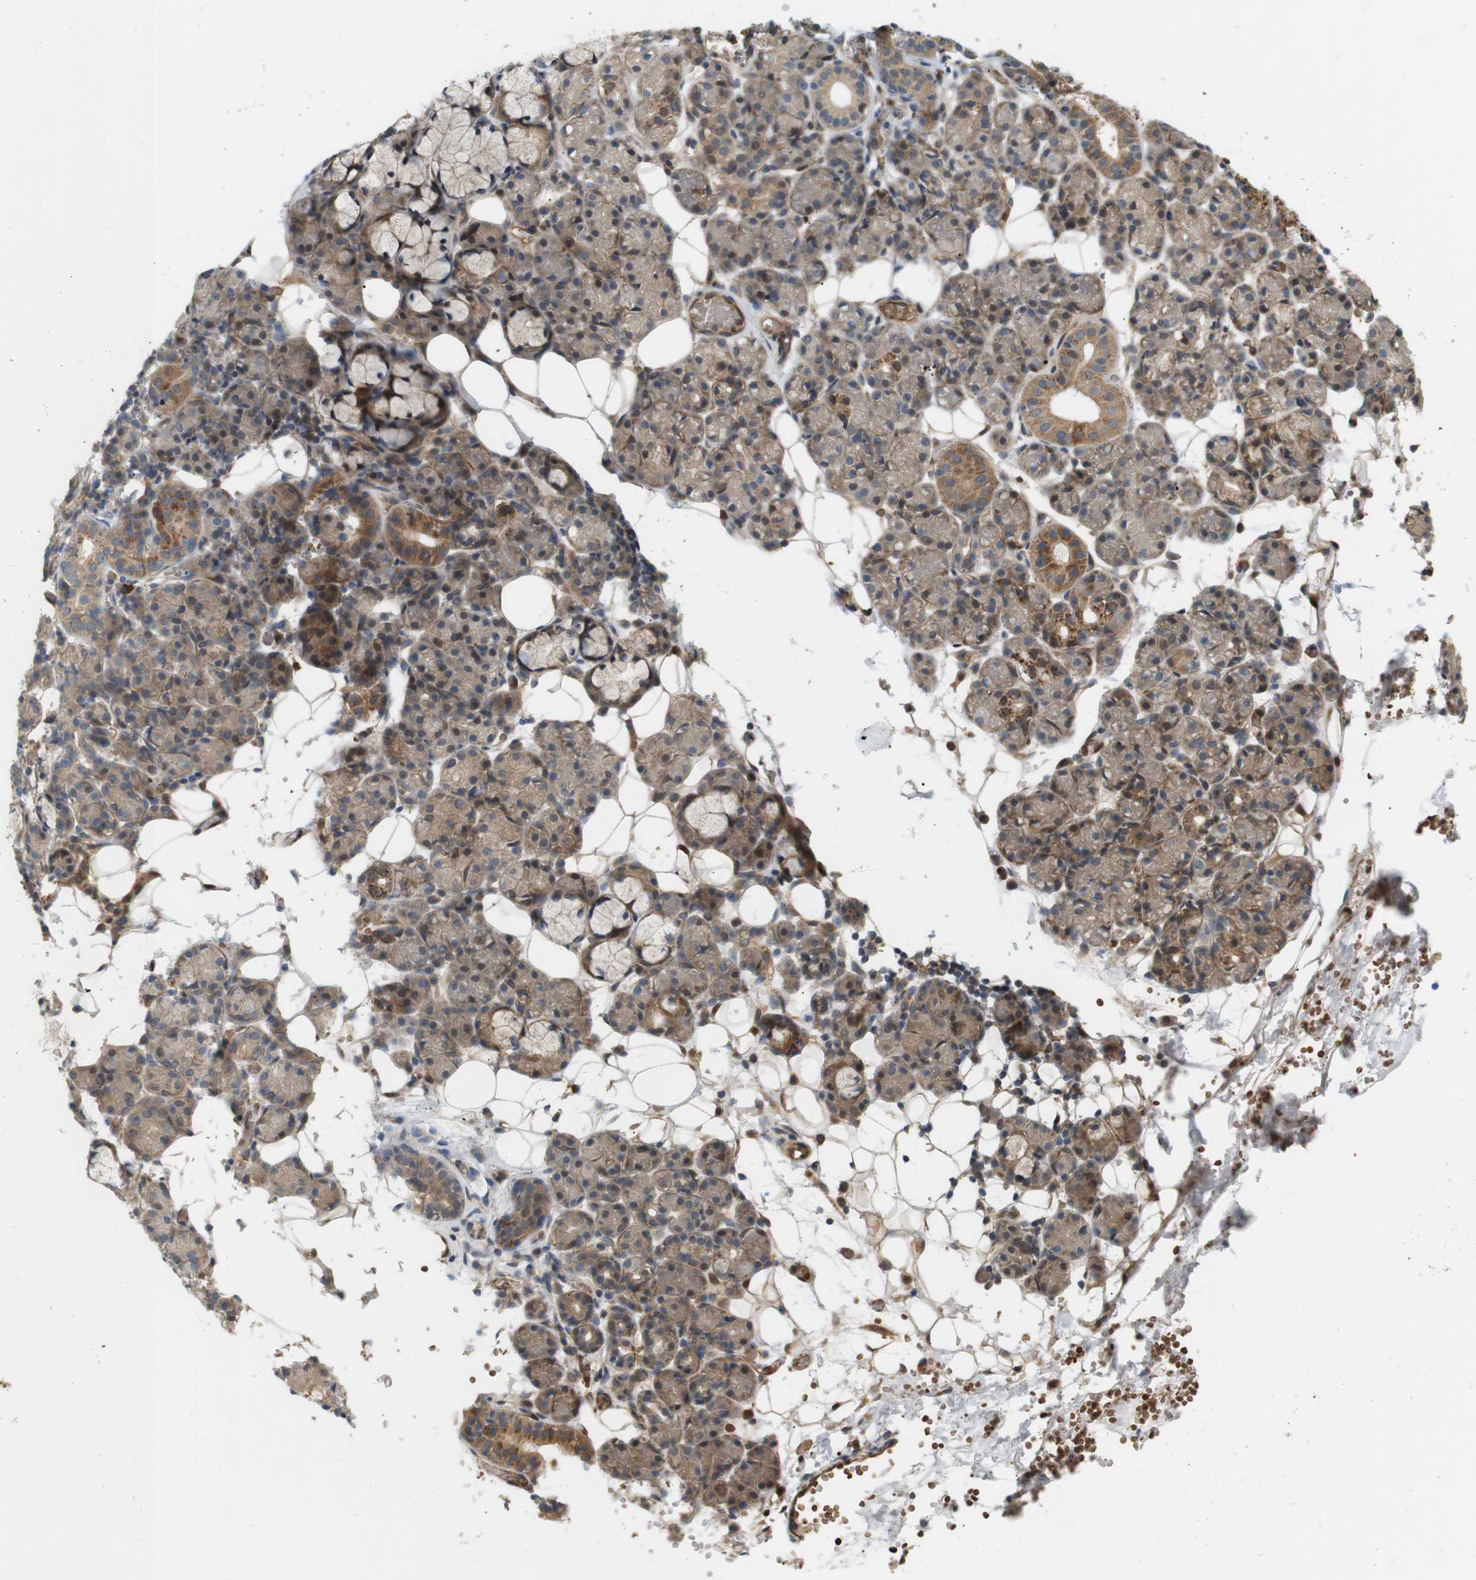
{"staining": {"intensity": "moderate", "quantity": "25%-75%", "location": "cytoplasmic/membranous"}, "tissue": "salivary gland", "cell_type": "Glandular cells", "image_type": "normal", "snomed": [{"axis": "morphology", "description": "Normal tissue, NOS"}, {"axis": "topography", "description": "Salivary gland"}], "caption": "Immunohistochemistry photomicrograph of benign human salivary gland stained for a protein (brown), which displays medium levels of moderate cytoplasmic/membranous staining in approximately 25%-75% of glandular cells.", "gene": "RPTOR", "patient": {"sex": "male", "age": 63}}